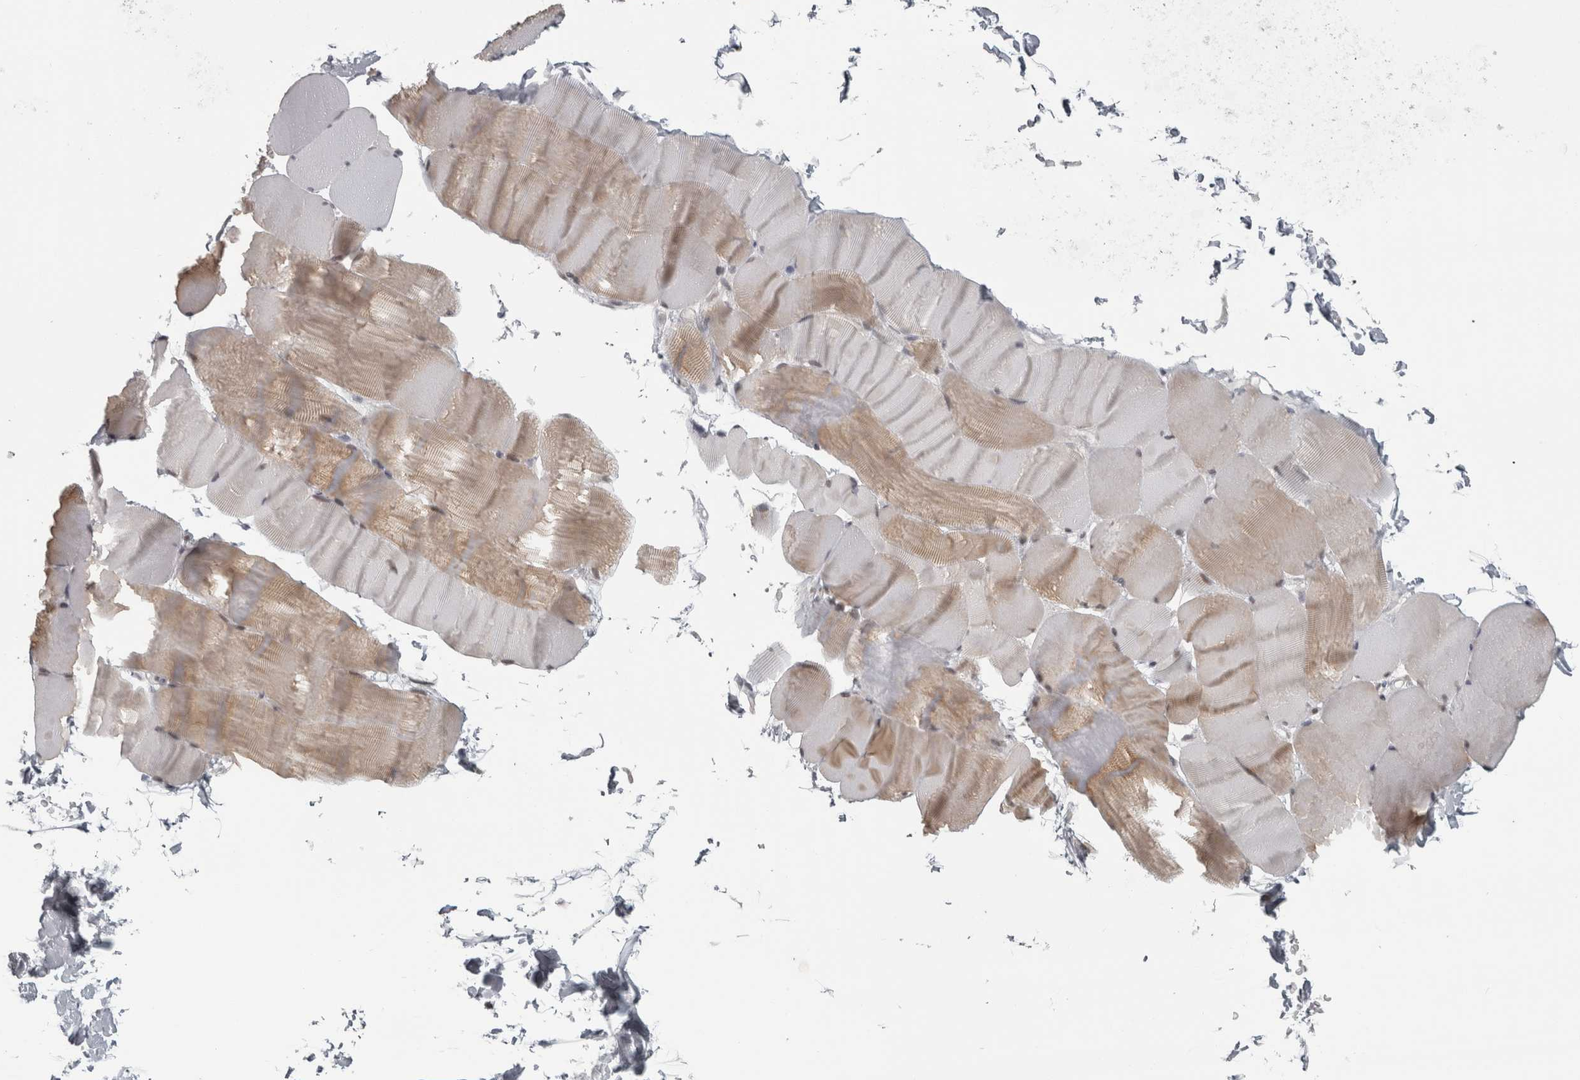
{"staining": {"intensity": "weak", "quantity": "25%-75%", "location": "cytoplasmic/membranous"}, "tissue": "skeletal muscle", "cell_type": "Myocytes", "image_type": "normal", "snomed": [{"axis": "morphology", "description": "Normal tissue, NOS"}, {"axis": "topography", "description": "Skin"}, {"axis": "topography", "description": "Skeletal muscle"}], "caption": "Protein positivity by immunohistochemistry exhibits weak cytoplasmic/membranous positivity in approximately 25%-75% of myocytes in normal skeletal muscle. The staining is performed using DAB (3,3'-diaminobenzidine) brown chromogen to label protein expression. The nuclei are counter-stained blue using hematoxylin.", "gene": "MICU3", "patient": {"sex": "male", "age": 83}}